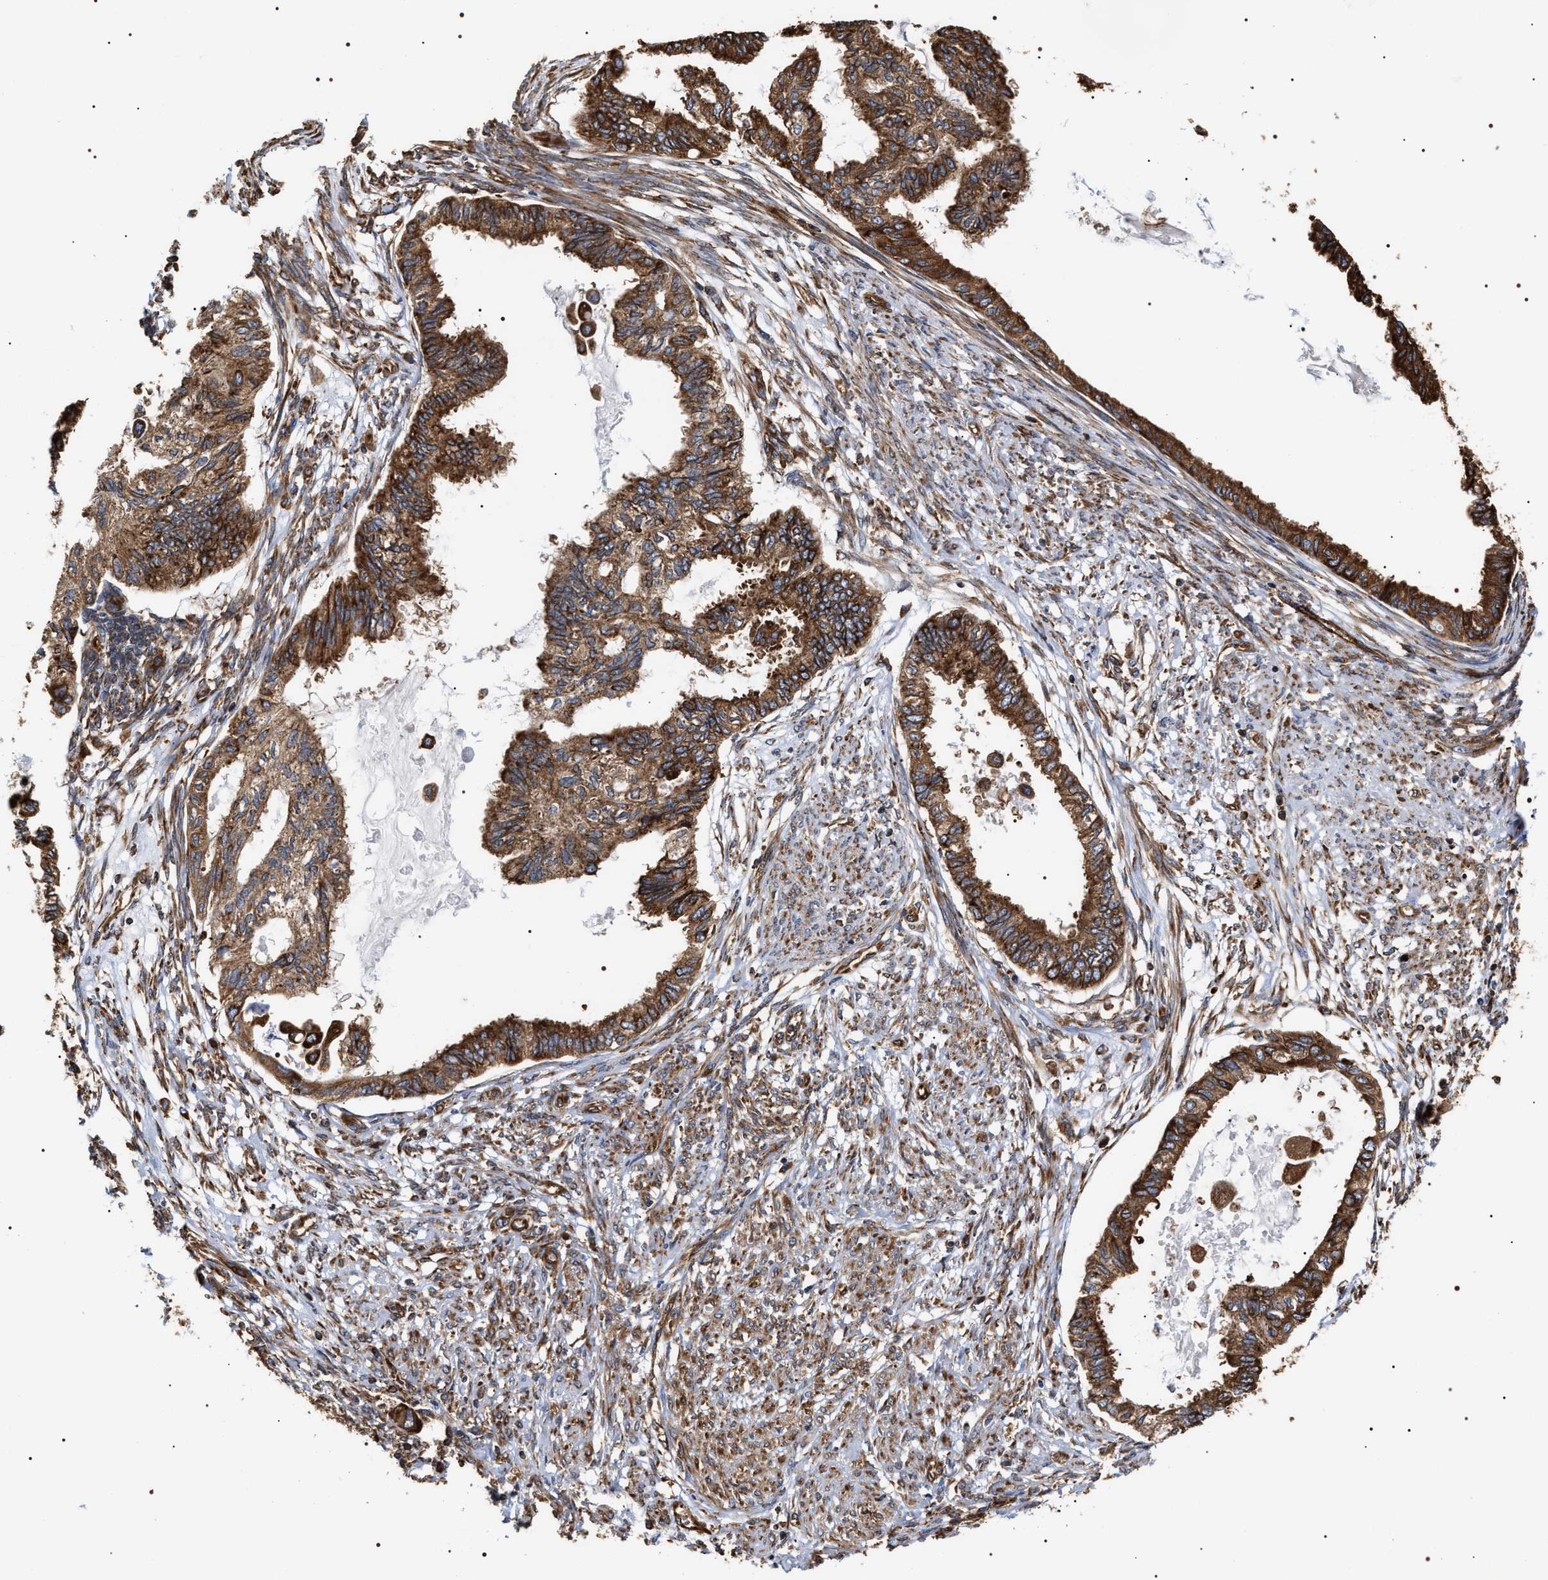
{"staining": {"intensity": "strong", "quantity": ">75%", "location": "cytoplasmic/membranous"}, "tissue": "cervical cancer", "cell_type": "Tumor cells", "image_type": "cancer", "snomed": [{"axis": "morphology", "description": "Normal tissue, NOS"}, {"axis": "morphology", "description": "Adenocarcinoma, NOS"}, {"axis": "topography", "description": "Cervix"}, {"axis": "topography", "description": "Endometrium"}], "caption": "IHC histopathology image of cervical cancer (adenocarcinoma) stained for a protein (brown), which demonstrates high levels of strong cytoplasmic/membranous positivity in approximately >75% of tumor cells.", "gene": "SERBP1", "patient": {"sex": "female", "age": 86}}